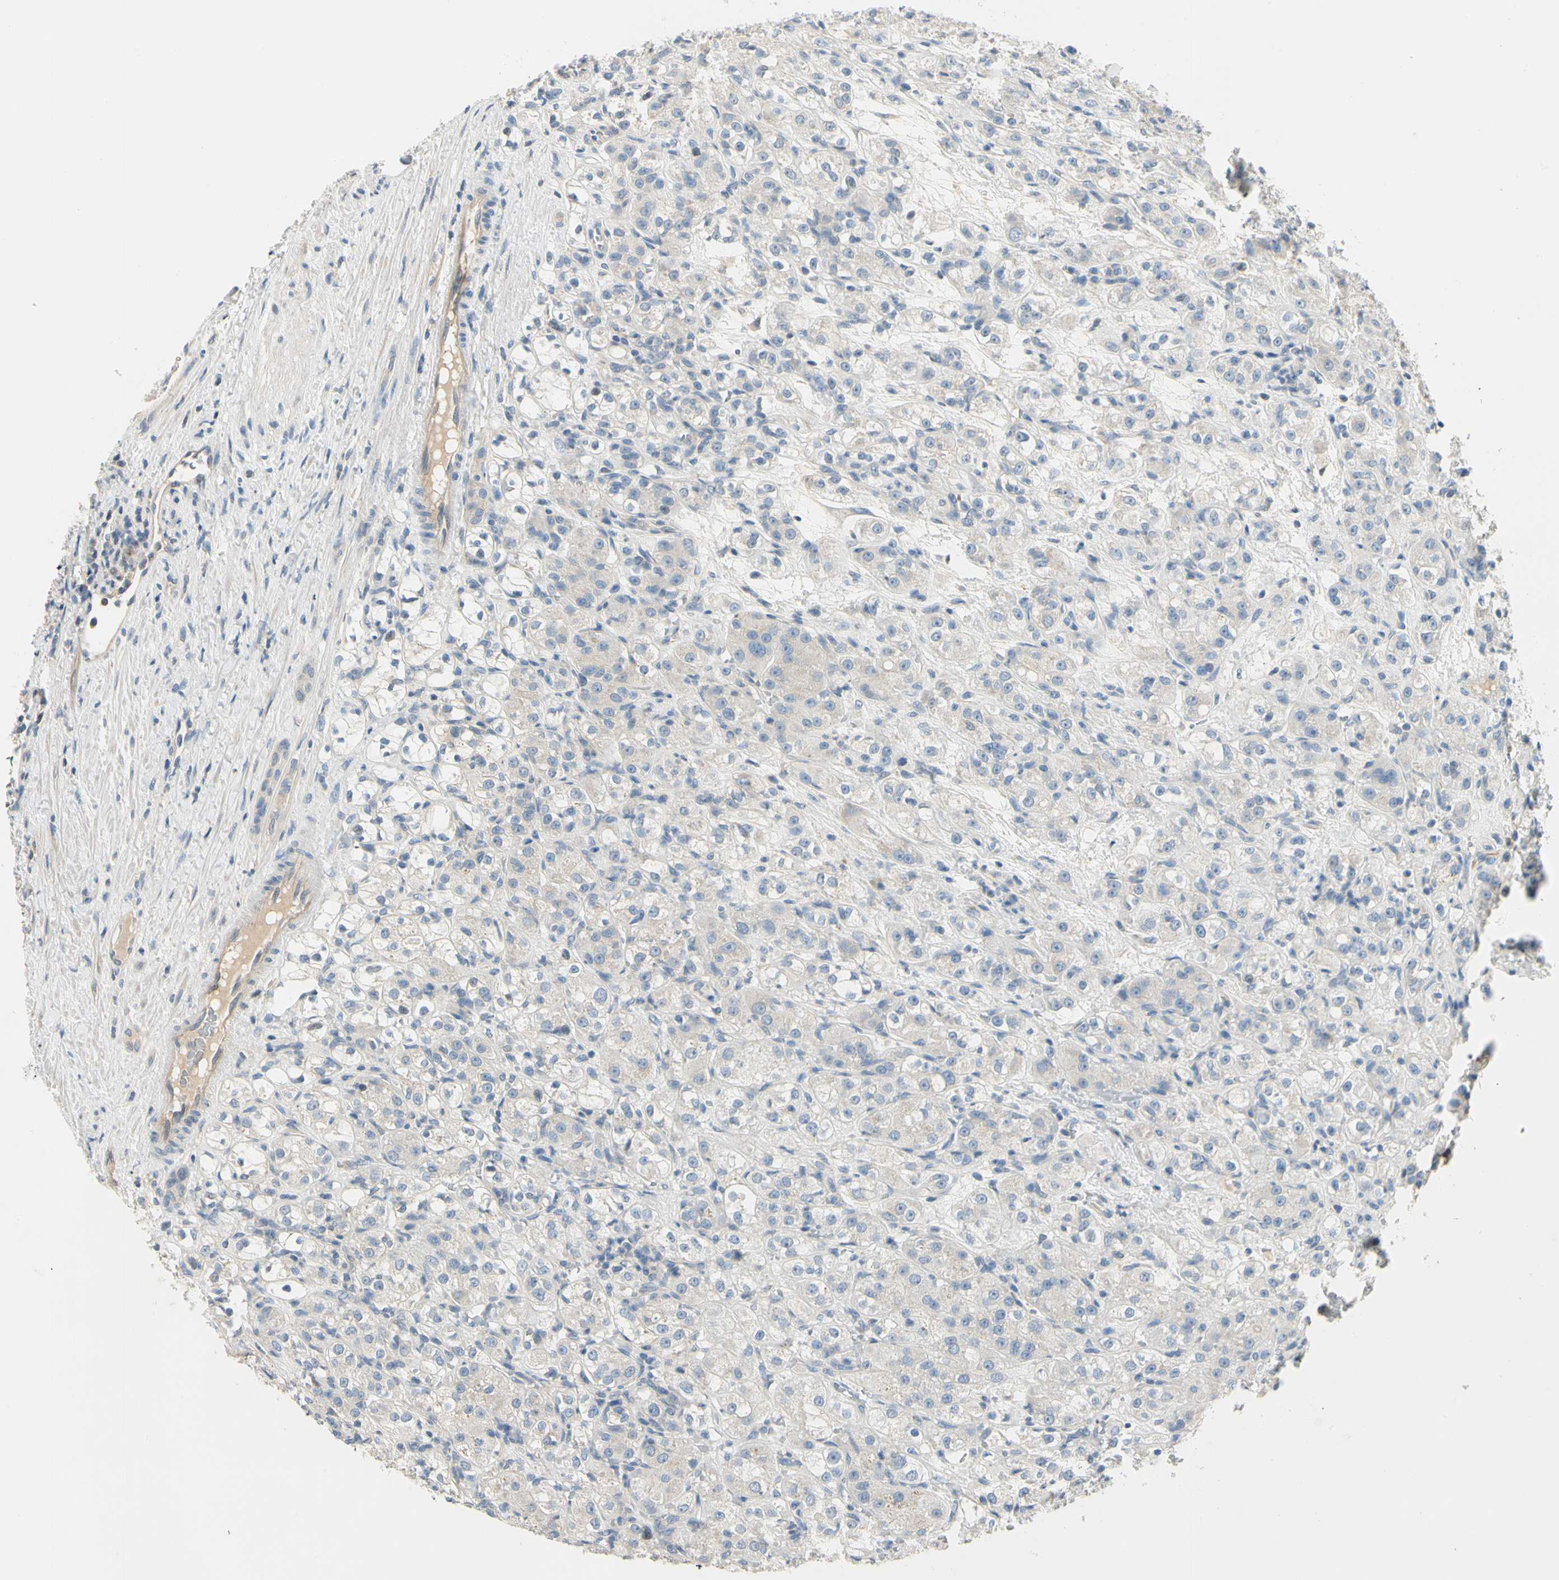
{"staining": {"intensity": "weak", "quantity": "<25%", "location": "cytoplasmic/membranous"}, "tissue": "renal cancer", "cell_type": "Tumor cells", "image_type": "cancer", "snomed": [{"axis": "morphology", "description": "Normal tissue, NOS"}, {"axis": "morphology", "description": "Adenocarcinoma, NOS"}, {"axis": "topography", "description": "Kidney"}], "caption": "This is a photomicrograph of IHC staining of renal cancer, which shows no positivity in tumor cells.", "gene": "GPR153", "patient": {"sex": "male", "age": 61}}